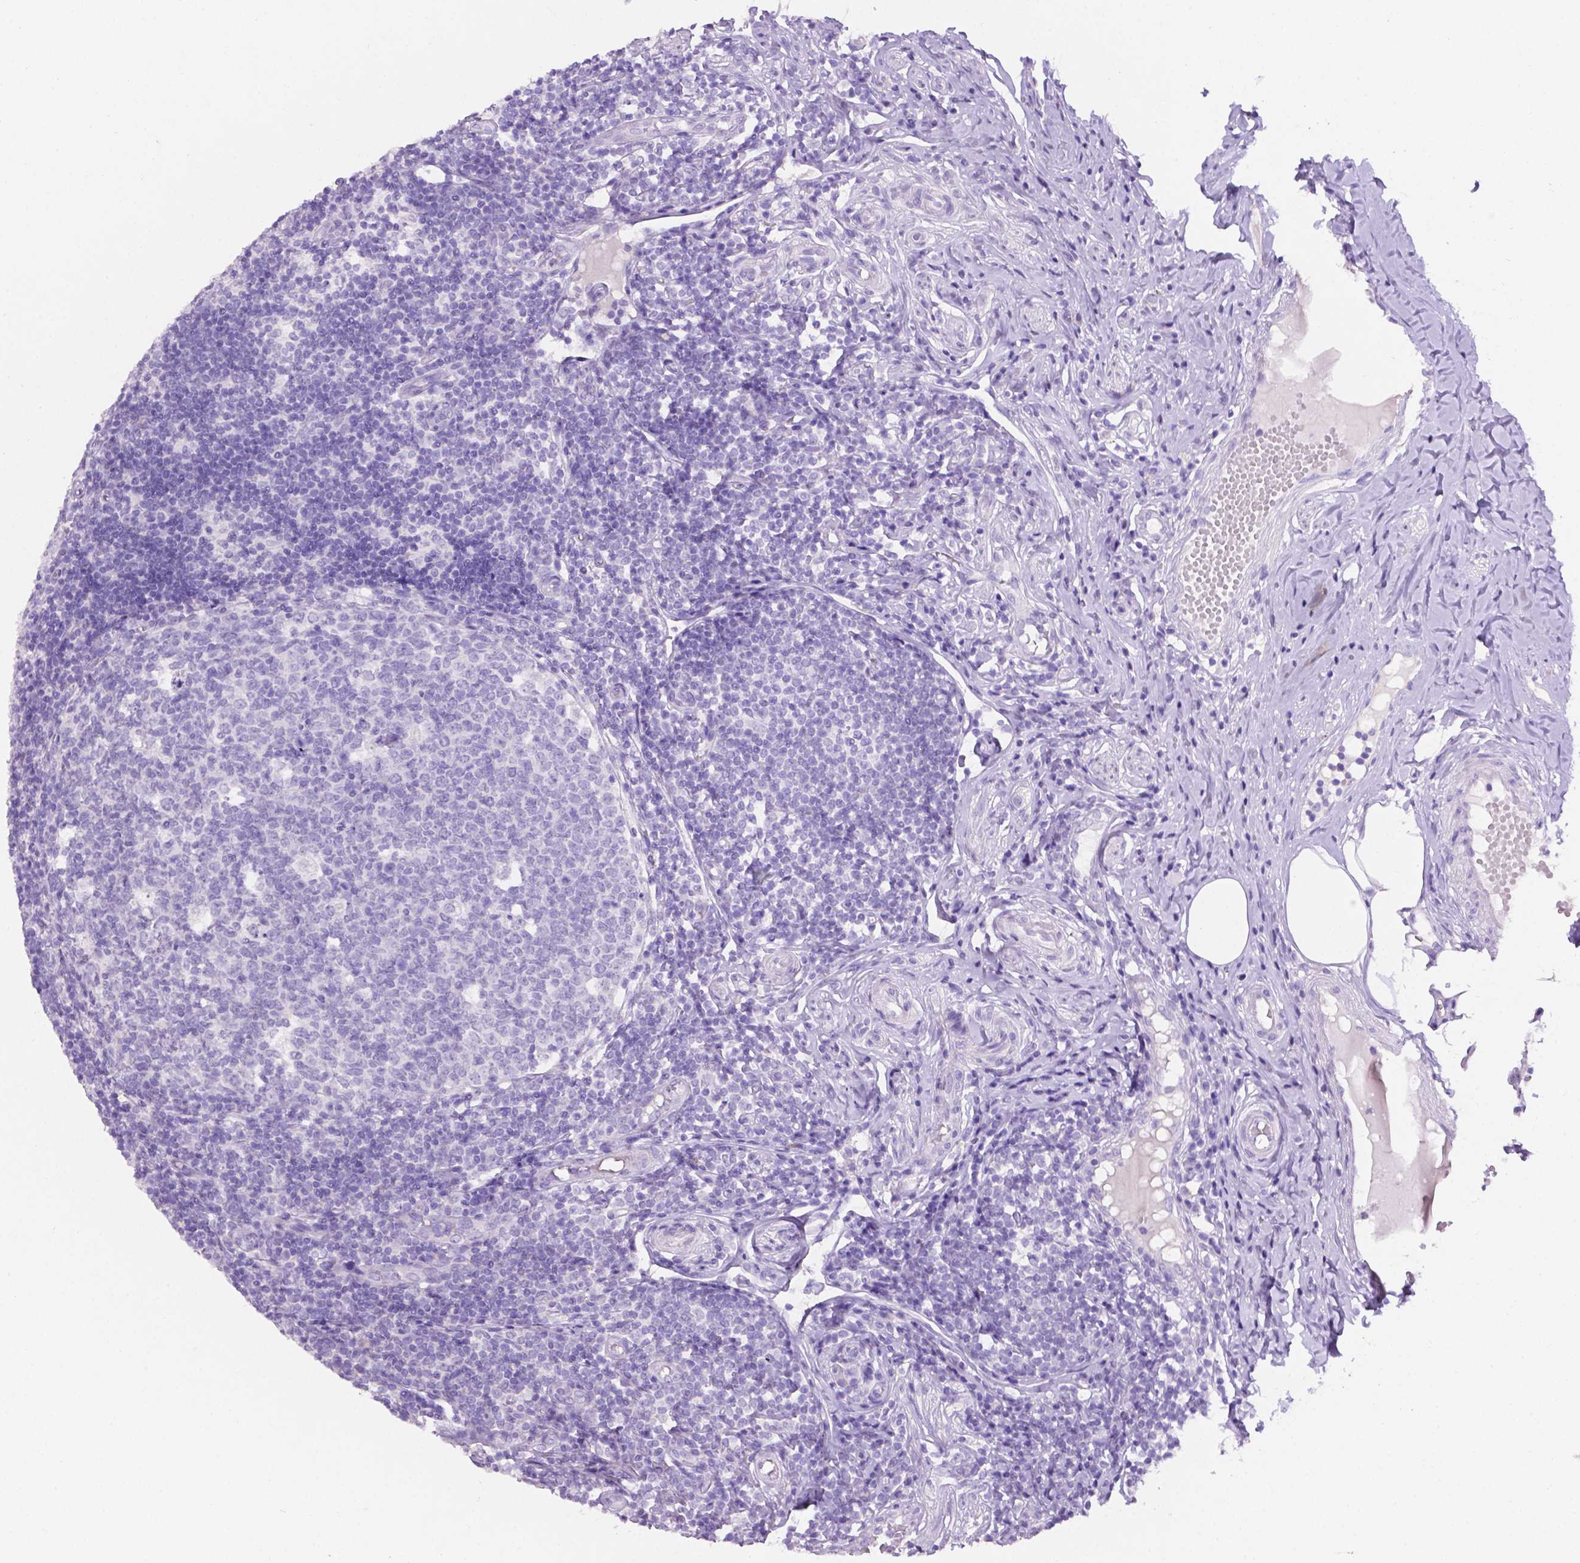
{"staining": {"intensity": "negative", "quantity": "none", "location": "none"}, "tissue": "appendix", "cell_type": "Glandular cells", "image_type": "normal", "snomed": [{"axis": "morphology", "description": "Normal tissue, NOS"}, {"axis": "topography", "description": "Appendix"}], "caption": "Immunohistochemistry (IHC) of benign appendix reveals no positivity in glandular cells. Brightfield microscopy of IHC stained with DAB (3,3'-diaminobenzidine) (brown) and hematoxylin (blue), captured at high magnification.", "gene": "TACSTD2", "patient": {"sex": "male", "age": 18}}